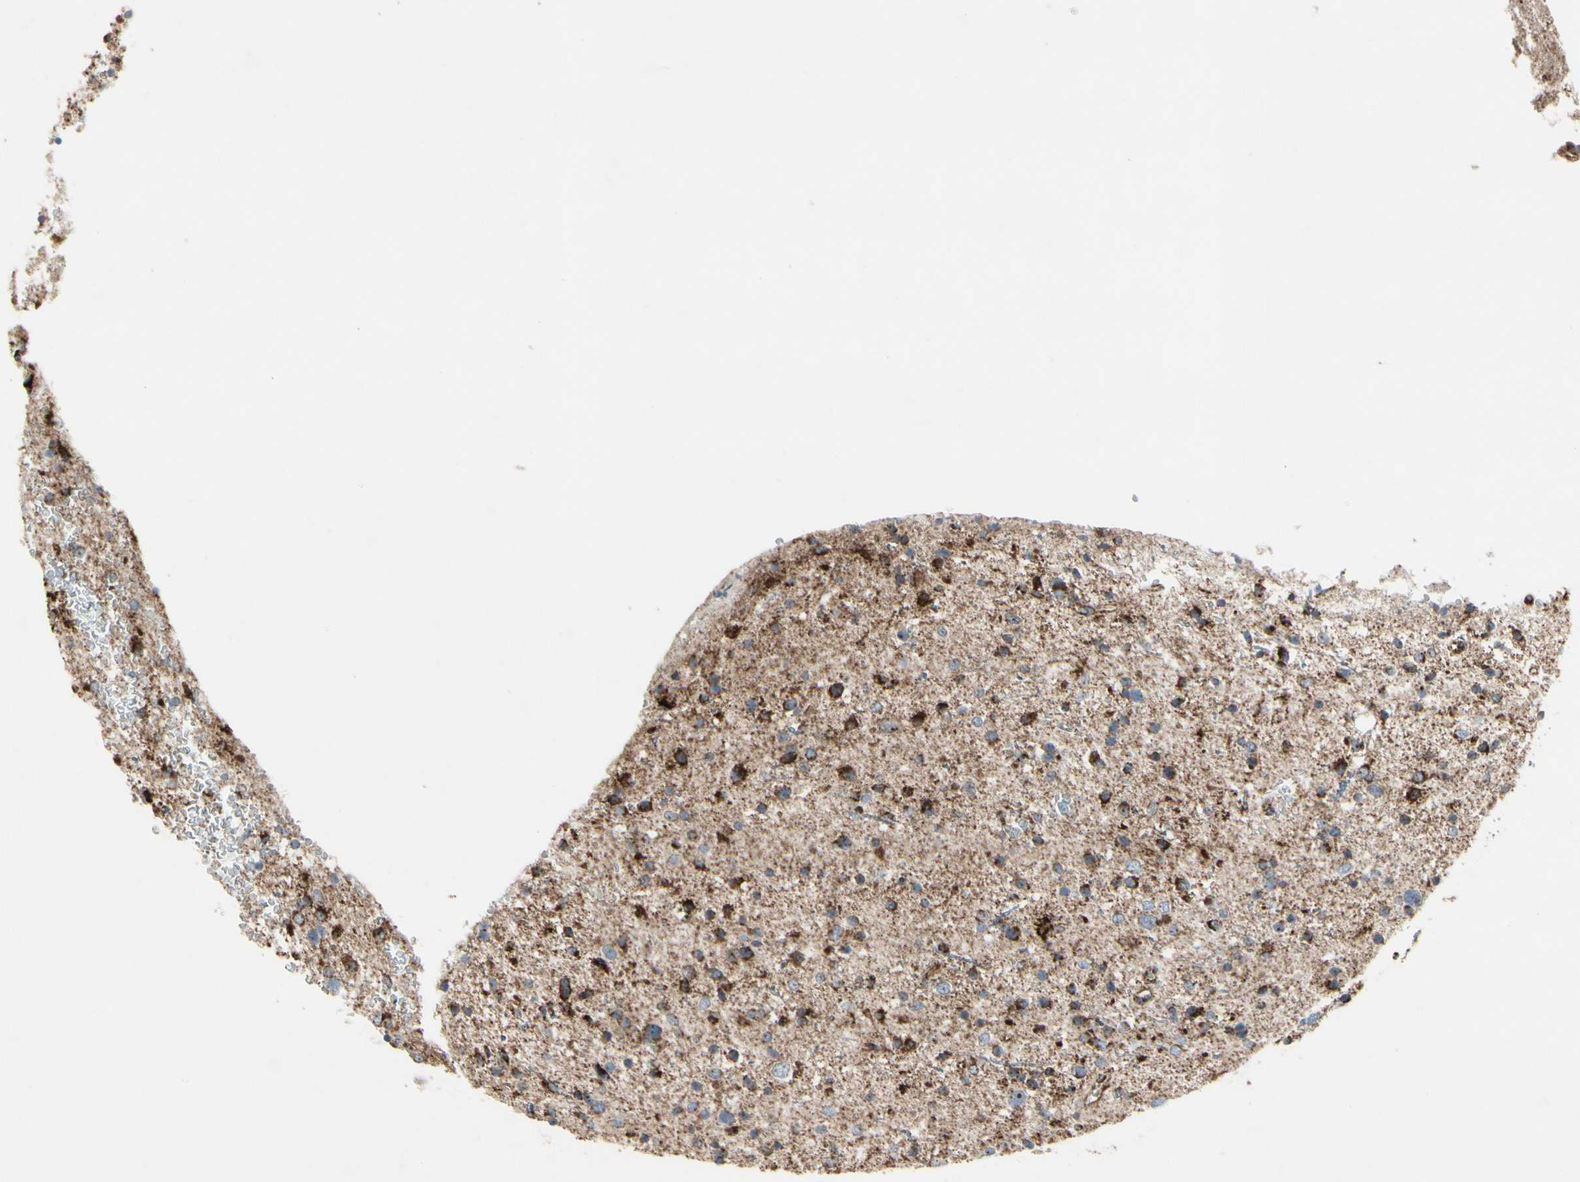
{"staining": {"intensity": "moderate", "quantity": ">75%", "location": "cytoplasmic/membranous"}, "tissue": "glioma", "cell_type": "Tumor cells", "image_type": "cancer", "snomed": [{"axis": "morphology", "description": "Glioma, malignant, Low grade"}, {"axis": "topography", "description": "Brain"}], "caption": "Immunohistochemistry (IHC) micrograph of glioma stained for a protein (brown), which shows medium levels of moderate cytoplasmic/membranous expression in about >75% of tumor cells.", "gene": "CPT1A", "patient": {"sex": "female", "age": 37}}